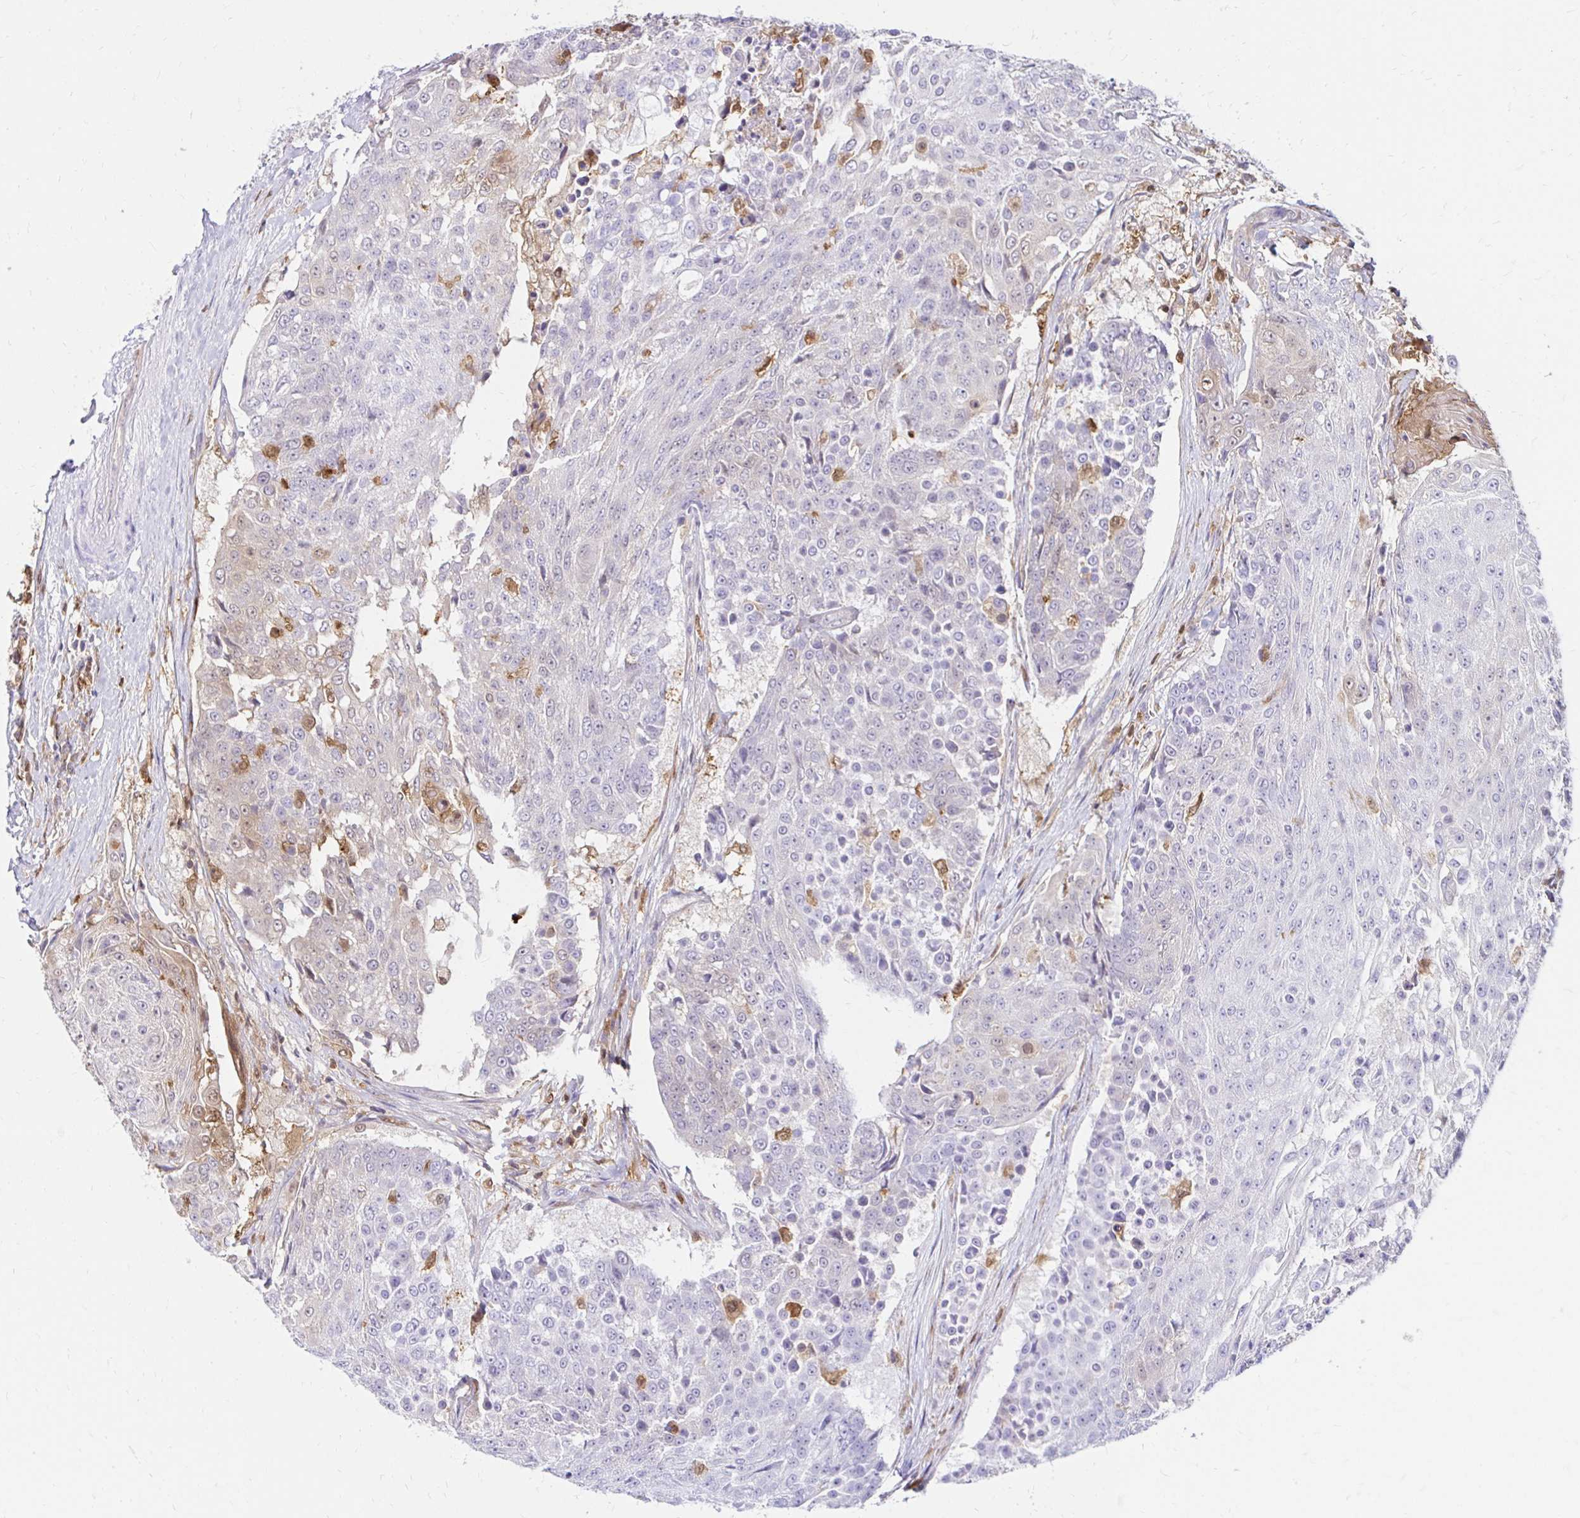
{"staining": {"intensity": "weak", "quantity": "<25%", "location": "cytoplasmic/membranous"}, "tissue": "urothelial cancer", "cell_type": "Tumor cells", "image_type": "cancer", "snomed": [{"axis": "morphology", "description": "Urothelial carcinoma, High grade"}, {"axis": "topography", "description": "Urinary bladder"}], "caption": "This image is of high-grade urothelial carcinoma stained with immunohistochemistry to label a protein in brown with the nuclei are counter-stained blue. There is no positivity in tumor cells.", "gene": "PYCARD", "patient": {"sex": "female", "age": 63}}